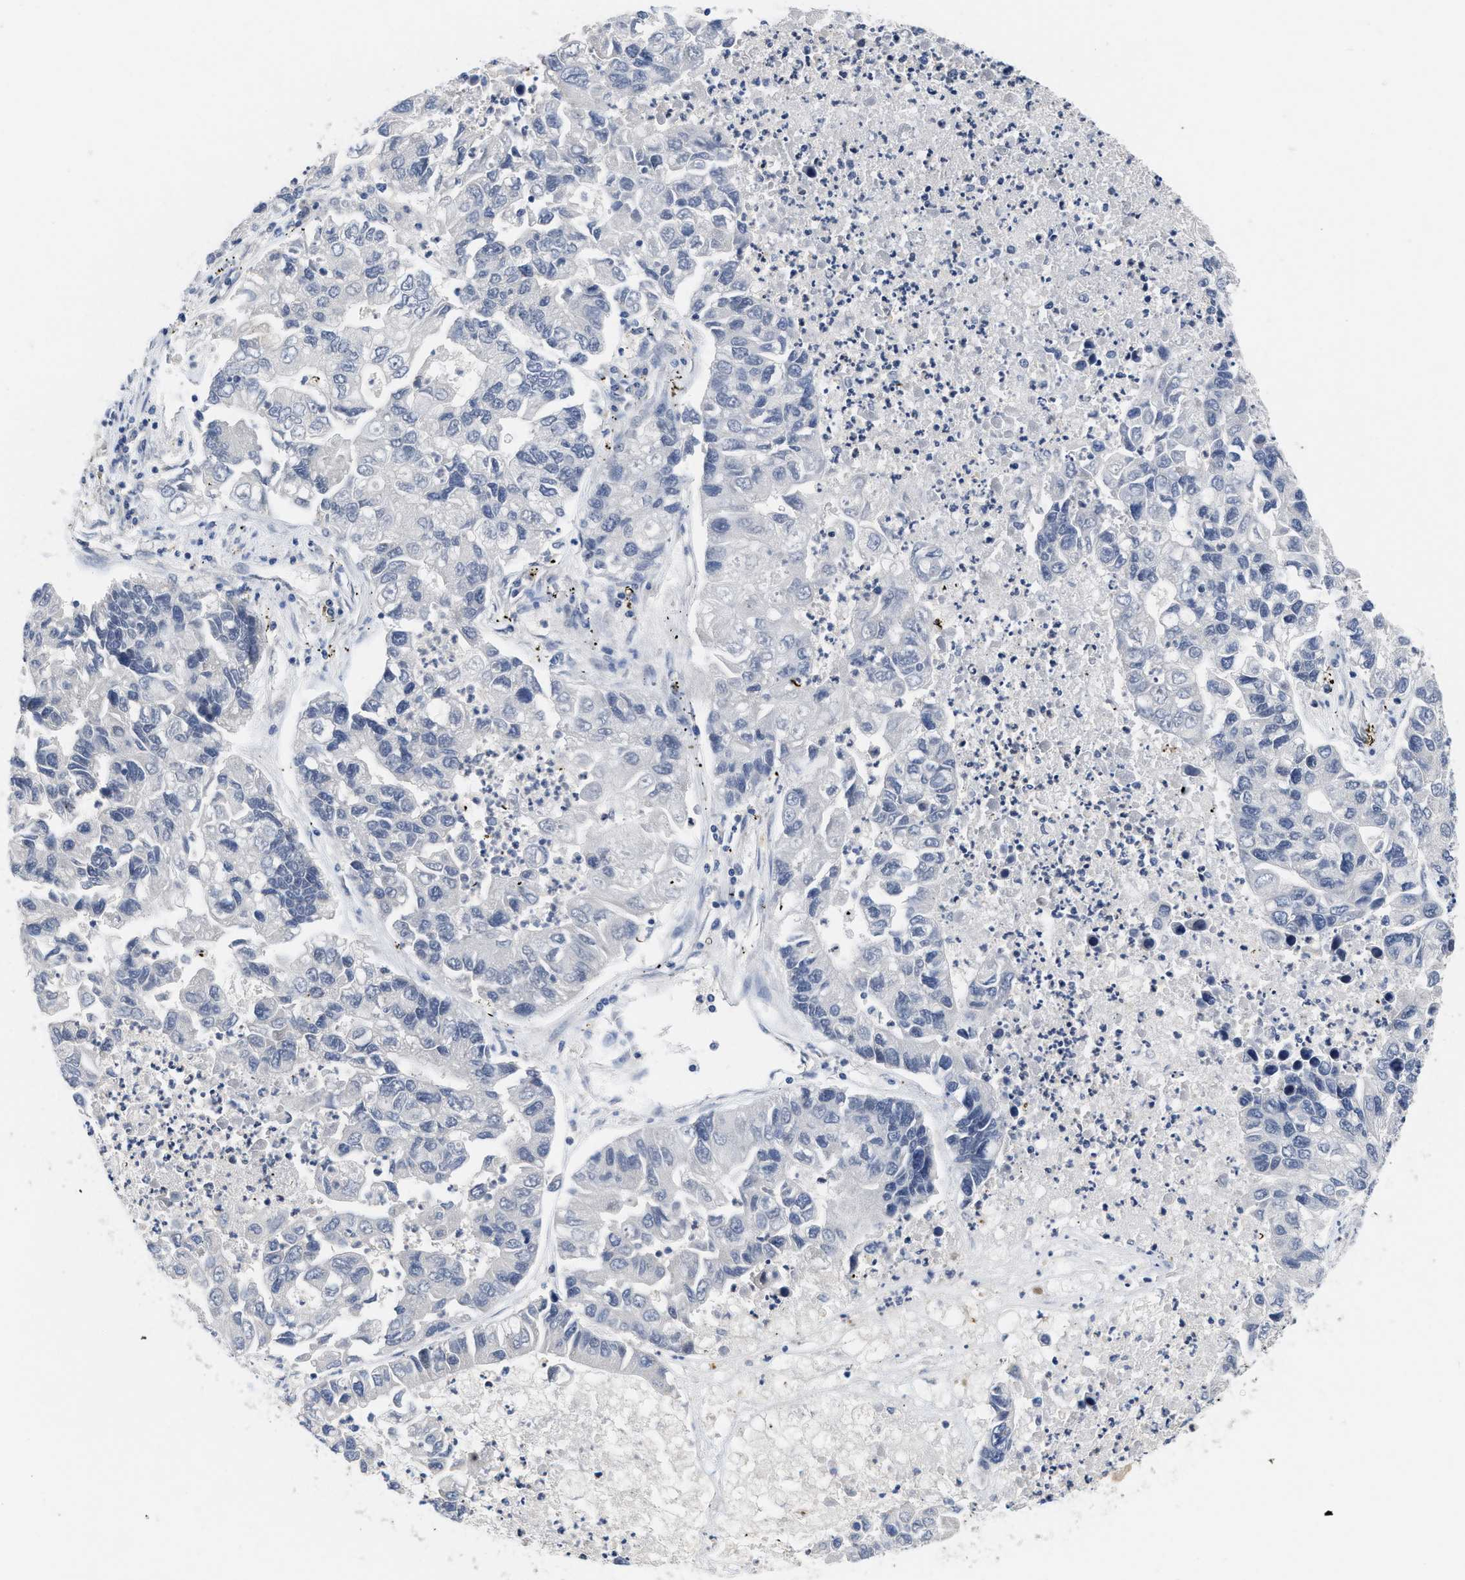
{"staining": {"intensity": "negative", "quantity": "none", "location": "none"}, "tissue": "lung cancer", "cell_type": "Tumor cells", "image_type": "cancer", "snomed": [{"axis": "morphology", "description": "Adenocarcinoma, NOS"}, {"axis": "topography", "description": "Lung"}], "caption": "A micrograph of lung adenocarcinoma stained for a protein demonstrates no brown staining in tumor cells.", "gene": "HIF1A", "patient": {"sex": "female", "age": 51}}